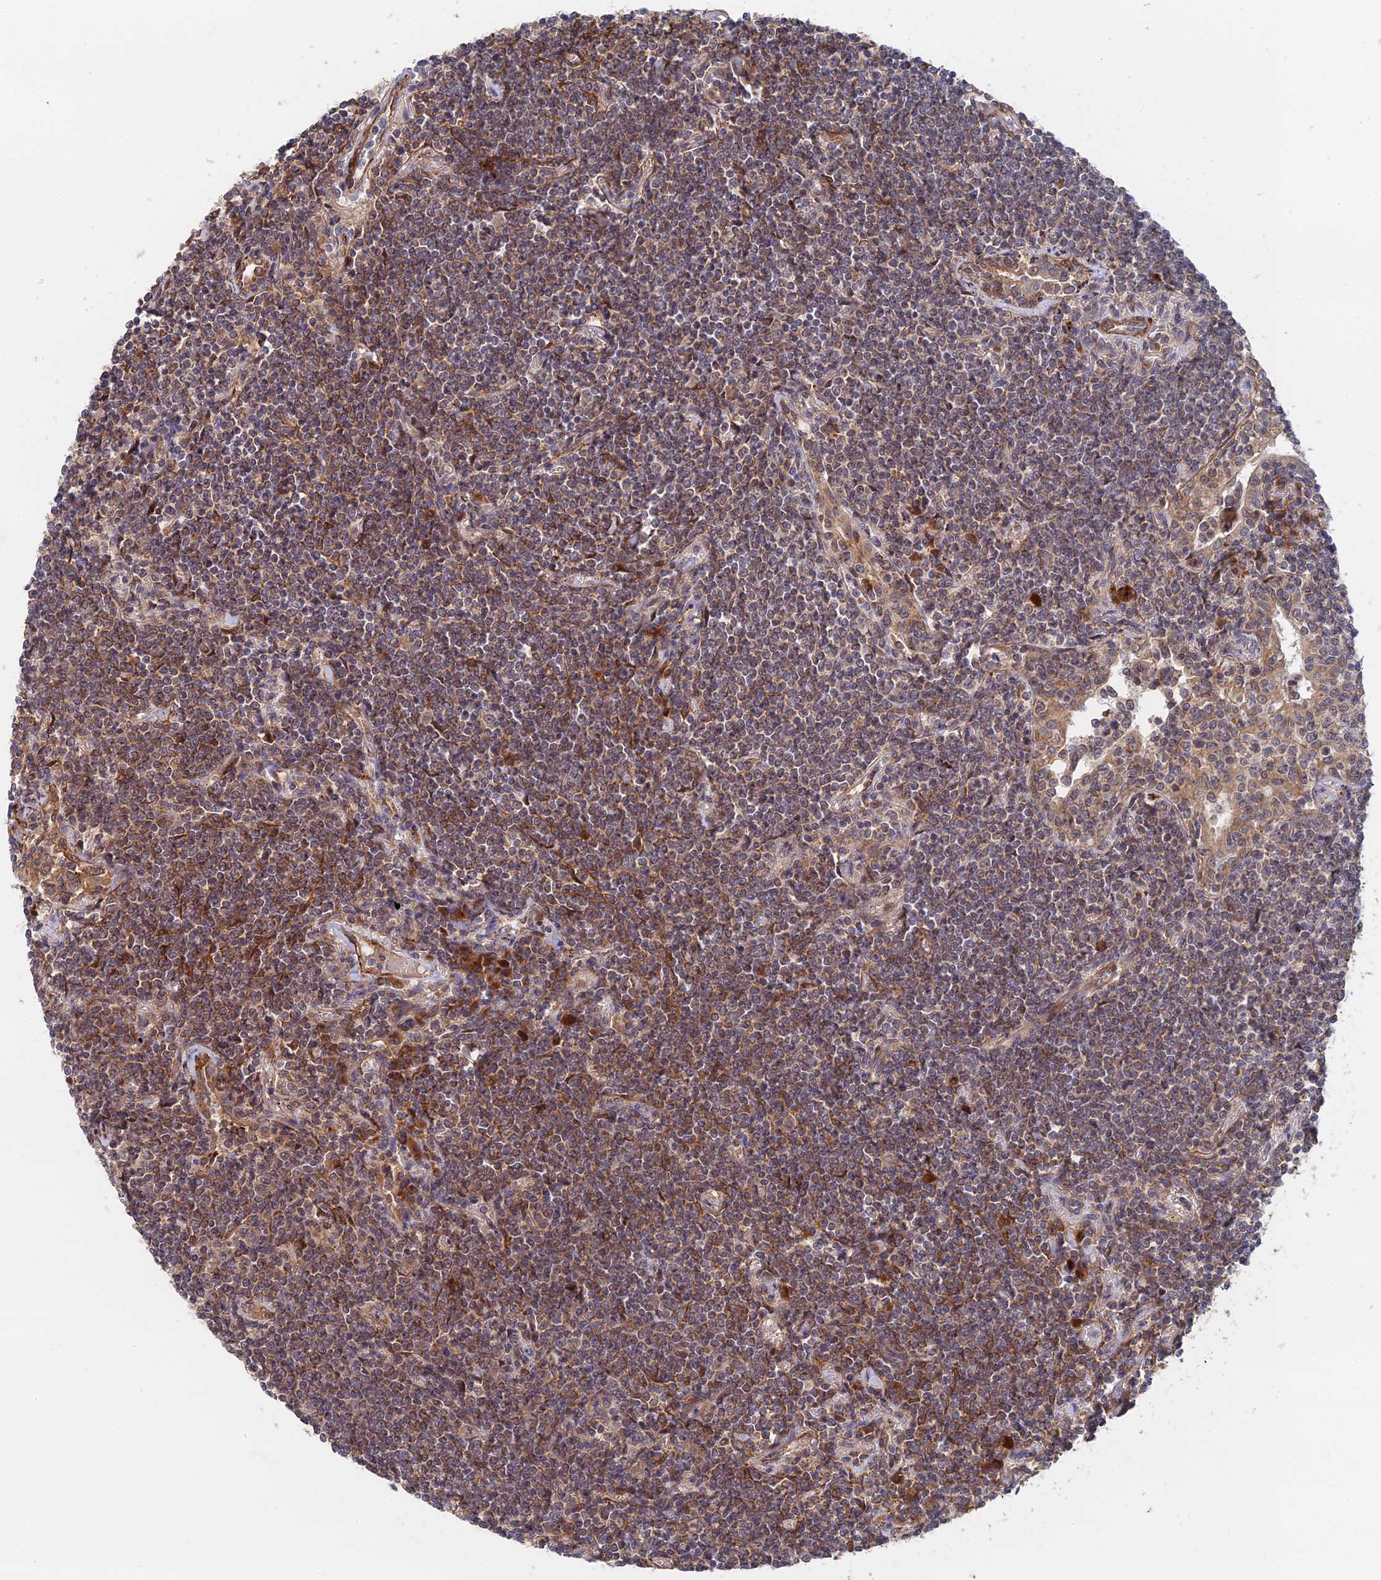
{"staining": {"intensity": "moderate", "quantity": "25%-75%", "location": "cytoplasmic/membranous"}, "tissue": "lymphoma", "cell_type": "Tumor cells", "image_type": "cancer", "snomed": [{"axis": "morphology", "description": "Malignant lymphoma, non-Hodgkin's type, Low grade"}, {"axis": "topography", "description": "Lung"}], "caption": "Brown immunohistochemical staining in lymphoma displays moderate cytoplasmic/membranous positivity in about 25%-75% of tumor cells. The staining was performed using DAB, with brown indicating positive protein expression. Nuclei are stained blue with hematoxylin.", "gene": "ZNF320", "patient": {"sex": "female", "age": 71}}